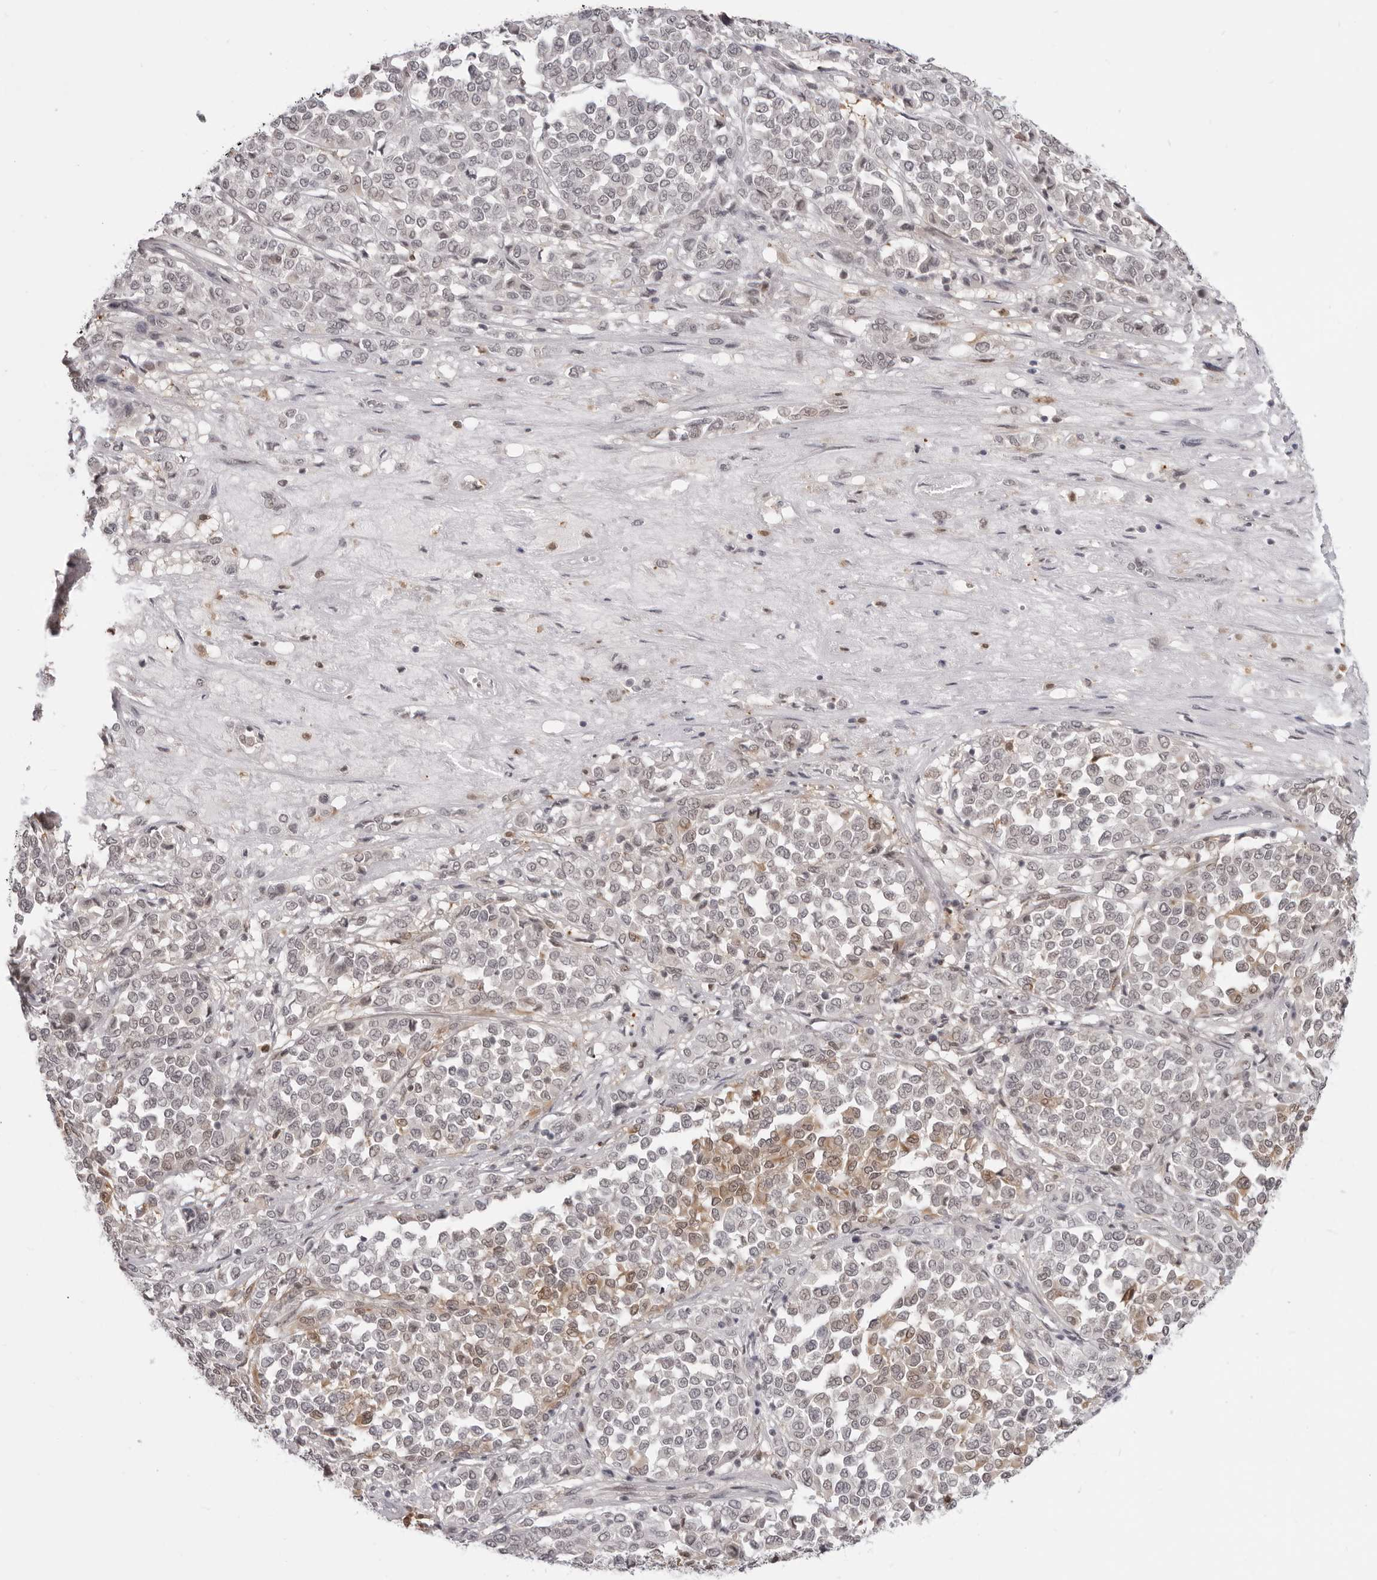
{"staining": {"intensity": "weak", "quantity": ">75%", "location": "nuclear"}, "tissue": "melanoma", "cell_type": "Tumor cells", "image_type": "cancer", "snomed": [{"axis": "morphology", "description": "Malignant melanoma, Metastatic site"}, {"axis": "topography", "description": "Pancreas"}], "caption": "The histopathology image displays immunohistochemical staining of malignant melanoma (metastatic site). There is weak nuclear staining is seen in approximately >75% of tumor cells. (brown staining indicates protein expression, while blue staining denotes nuclei).", "gene": "SRGAP2", "patient": {"sex": "female", "age": 30}}